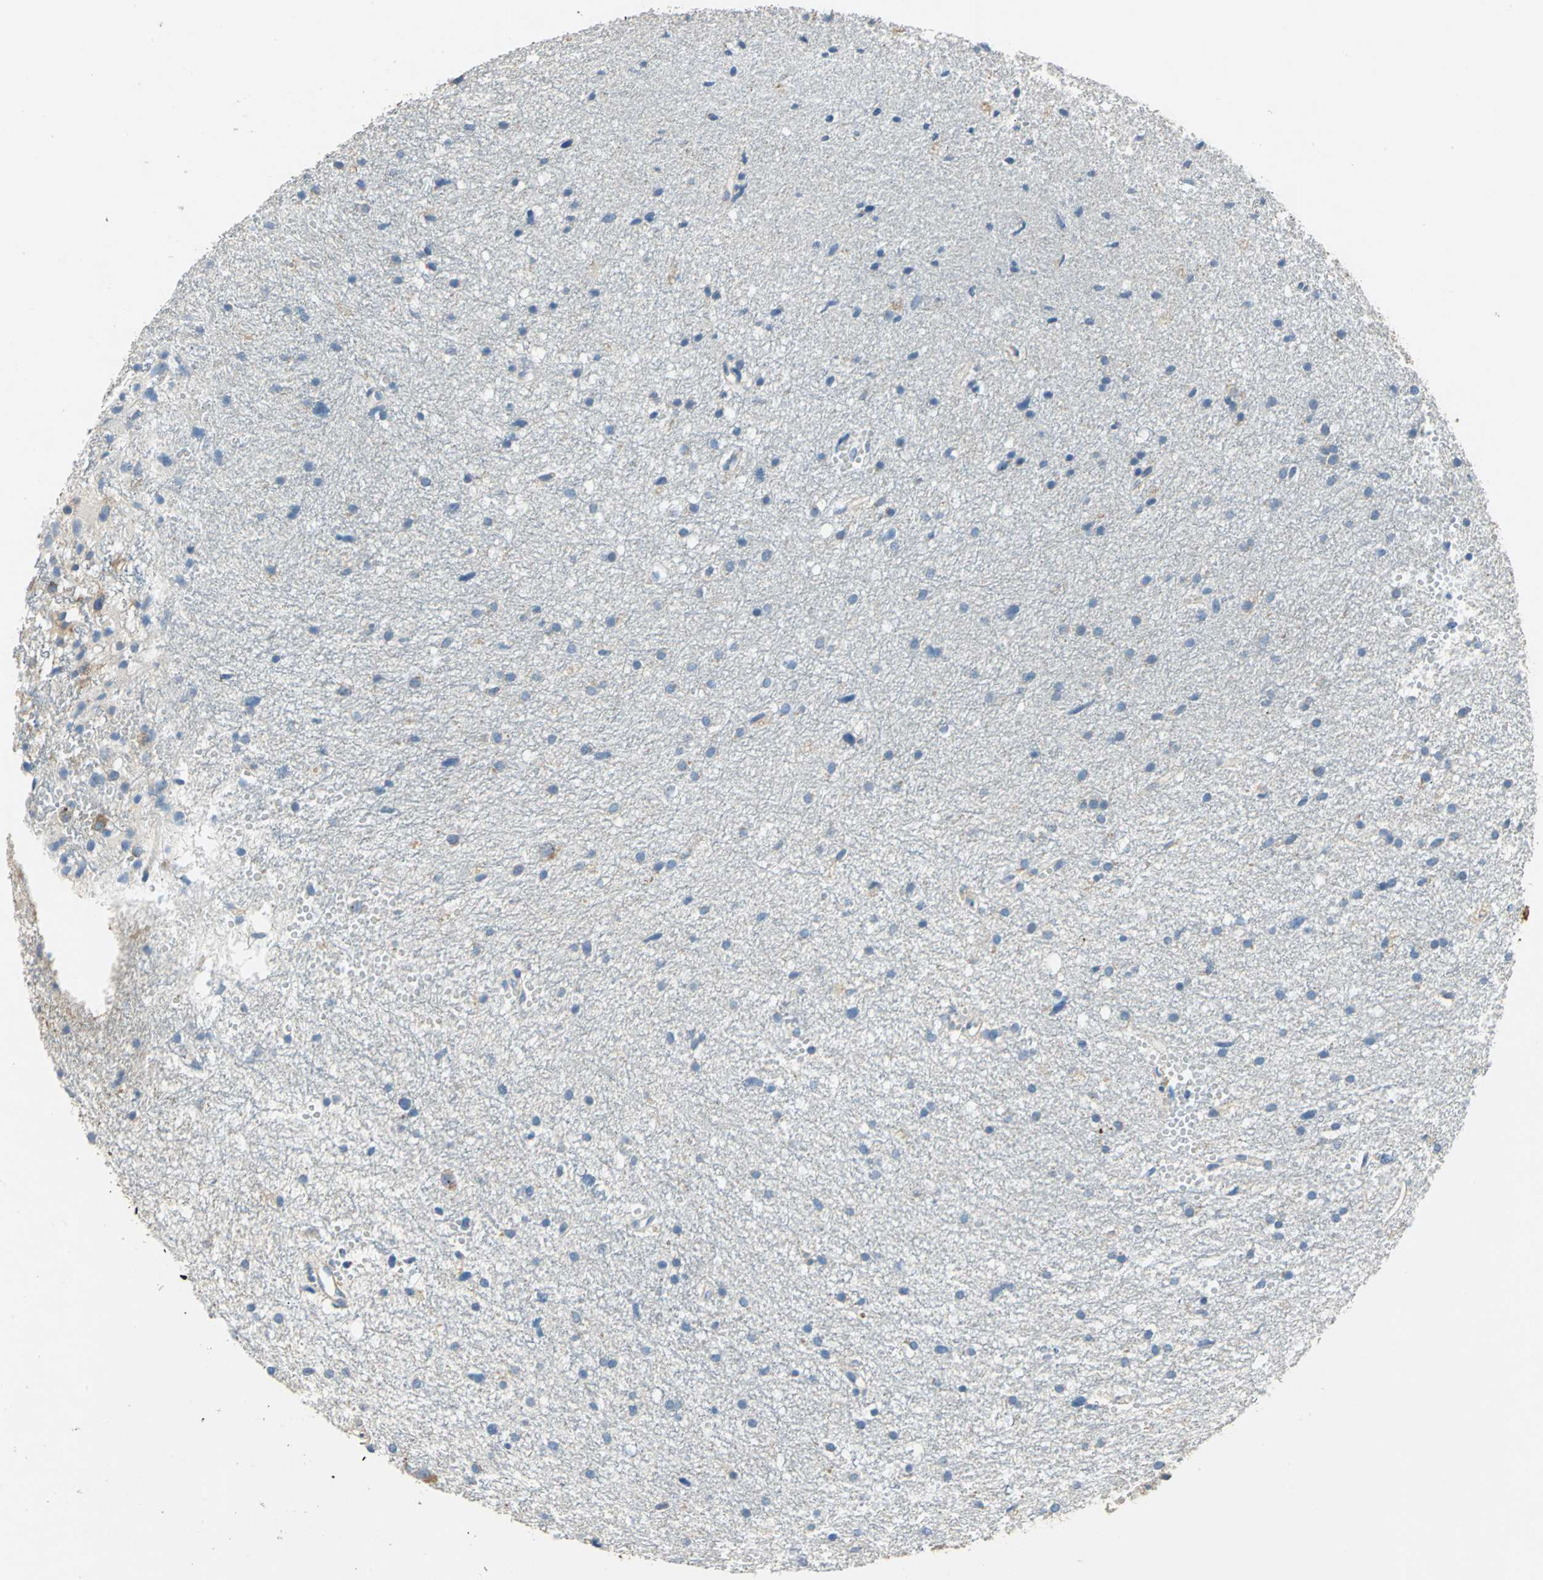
{"staining": {"intensity": "weak", "quantity": "25%-75%", "location": "cytoplasmic/membranous"}, "tissue": "glioma", "cell_type": "Tumor cells", "image_type": "cancer", "snomed": [{"axis": "morphology", "description": "Glioma, malignant, High grade"}, {"axis": "topography", "description": "Brain"}], "caption": "The photomicrograph reveals immunohistochemical staining of malignant glioma (high-grade). There is weak cytoplasmic/membranous expression is seen in about 25%-75% of tumor cells.", "gene": "DDX3Y", "patient": {"sex": "female", "age": 59}}